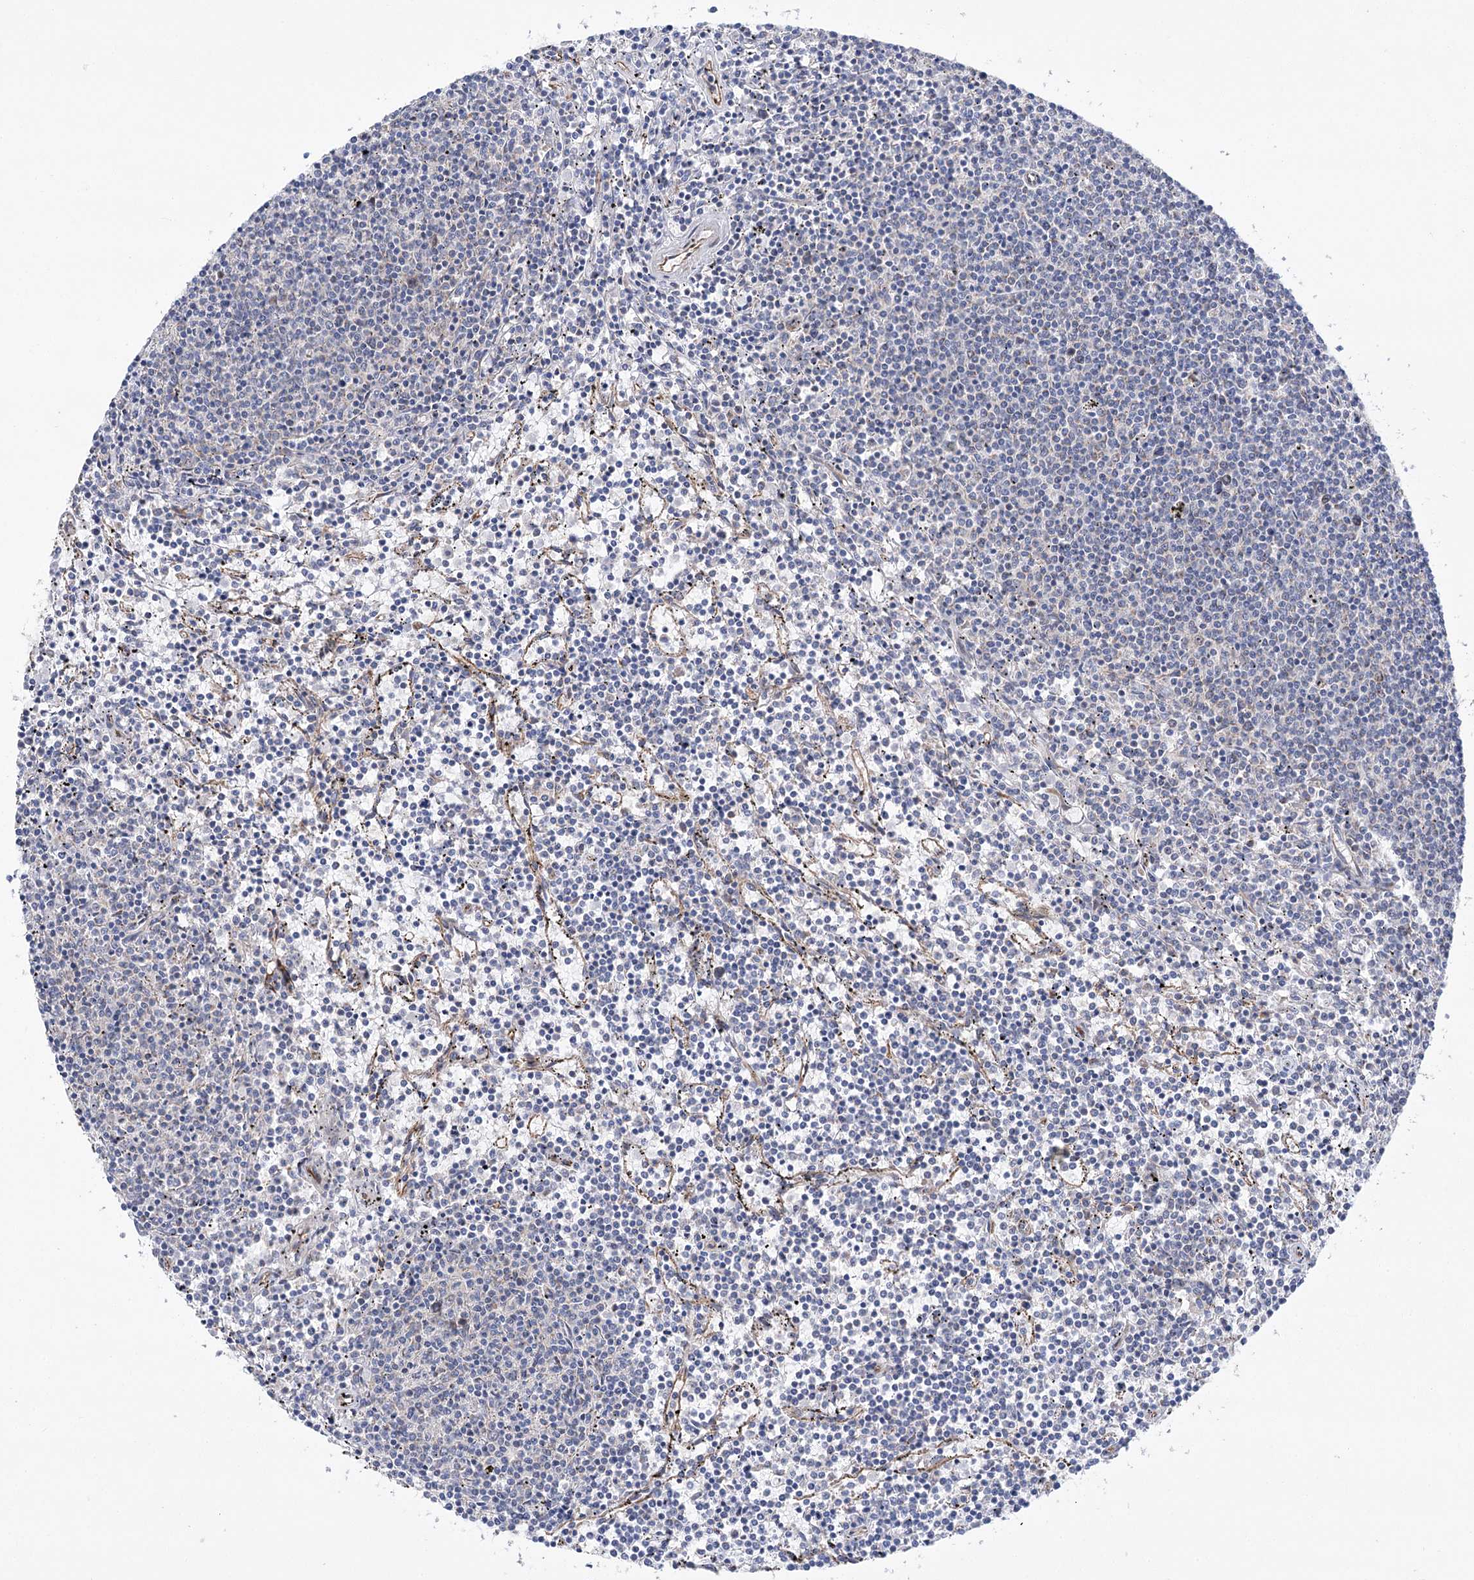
{"staining": {"intensity": "negative", "quantity": "none", "location": "none"}, "tissue": "lymphoma", "cell_type": "Tumor cells", "image_type": "cancer", "snomed": [{"axis": "morphology", "description": "Malignant lymphoma, non-Hodgkin's type, Low grade"}, {"axis": "topography", "description": "Spleen"}], "caption": "High power microscopy histopathology image of an IHC micrograph of lymphoma, revealing no significant positivity in tumor cells. (Stains: DAB IHC with hematoxylin counter stain, Microscopy: brightfield microscopy at high magnification).", "gene": "ECHDC3", "patient": {"sex": "female", "age": 50}}